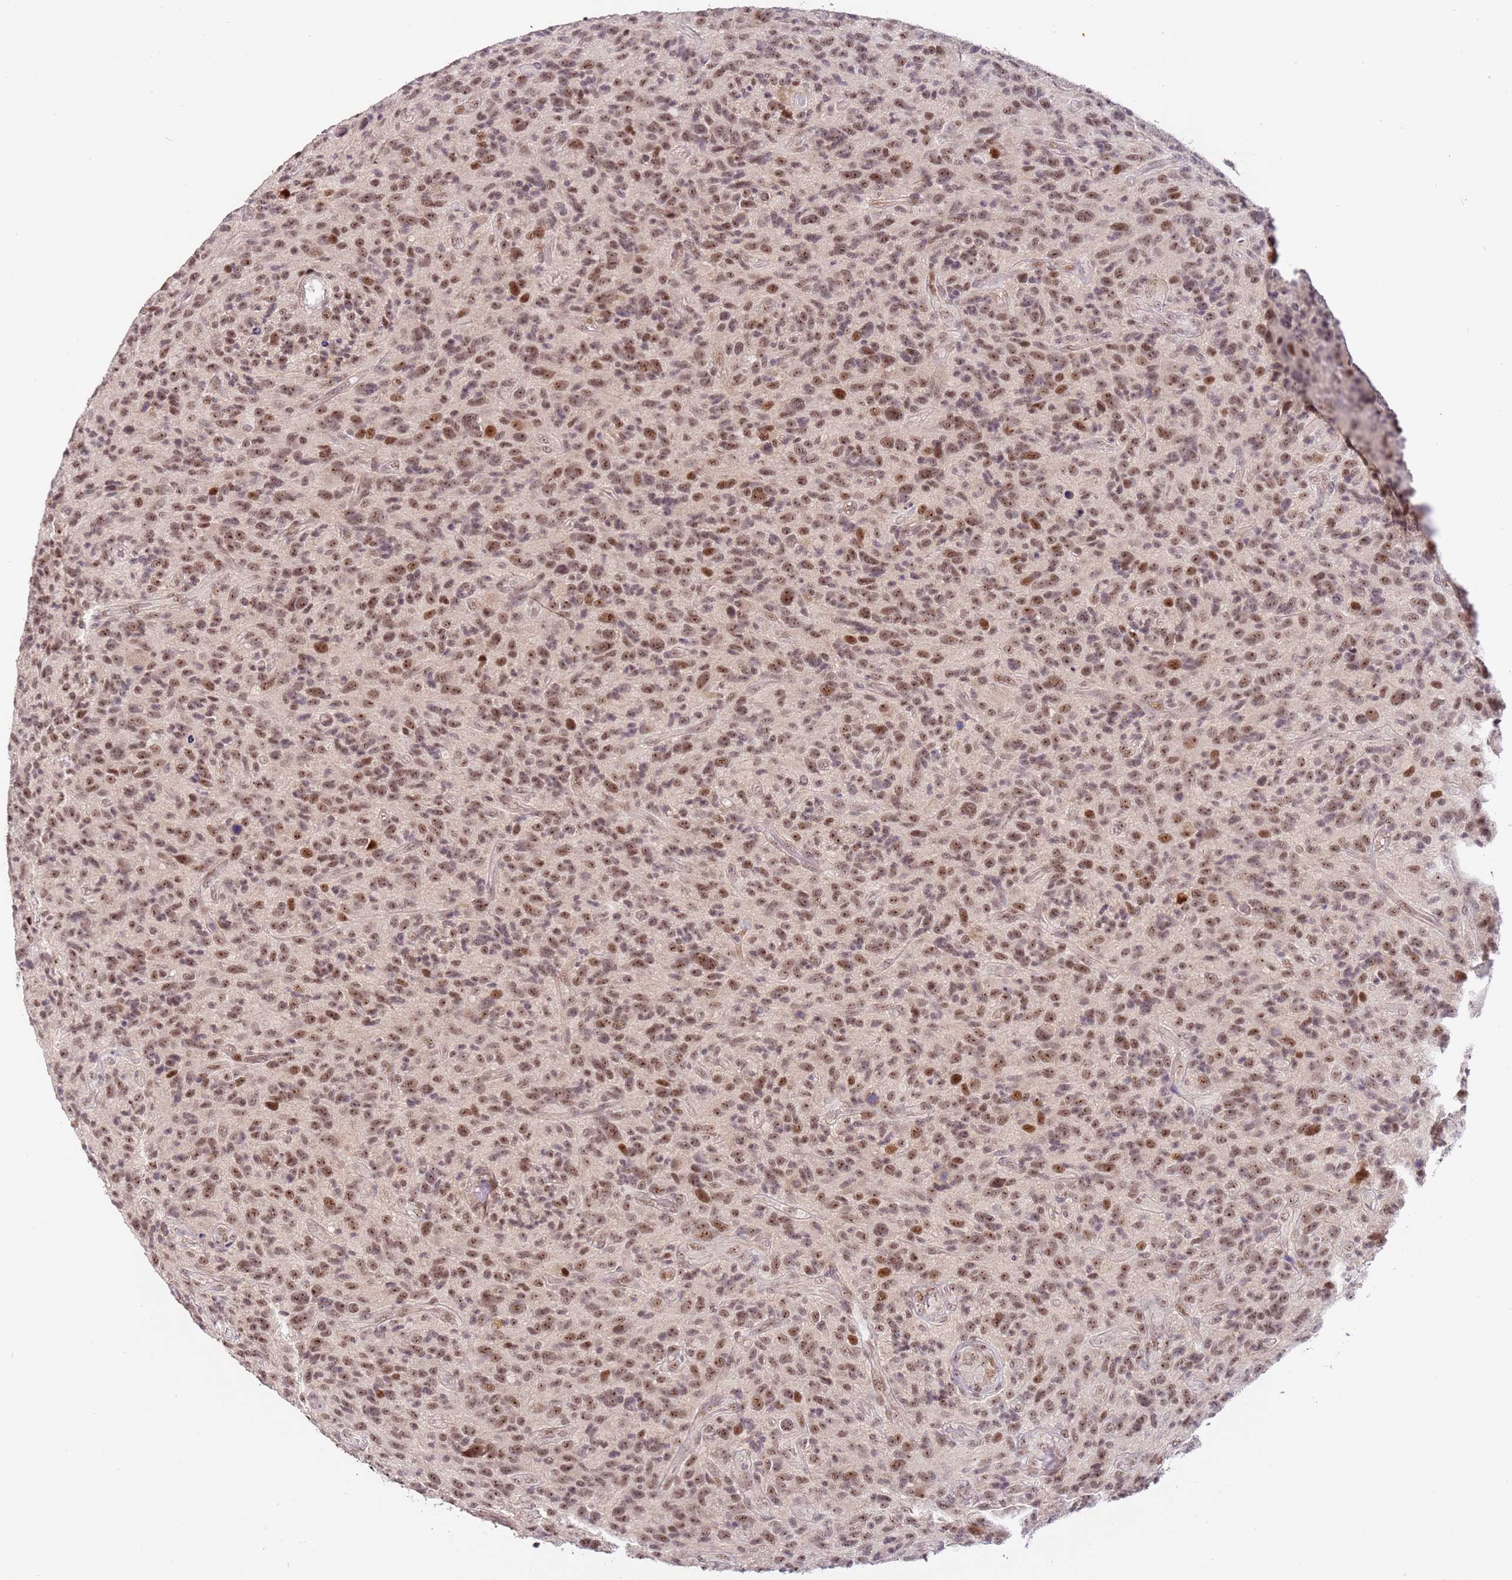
{"staining": {"intensity": "moderate", "quantity": ">75%", "location": "nuclear"}, "tissue": "glioma", "cell_type": "Tumor cells", "image_type": "cancer", "snomed": [{"axis": "morphology", "description": "Glioma, malignant, High grade"}, {"axis": "topography", "description": "Brain"}], "caption": "Protein expression by immunohistochemistry (IHC) demonstrates moderate nuclear positivity in about >75% of tumor cells in glioma. Using DAB (3,3'-diaminobenzidine) (brown) and hematoxylin (blue) stains, captured at high magnification using brightfield microscopy.", "gene": "LGALSL", "patient": {"sex": "male", "age": 47}}